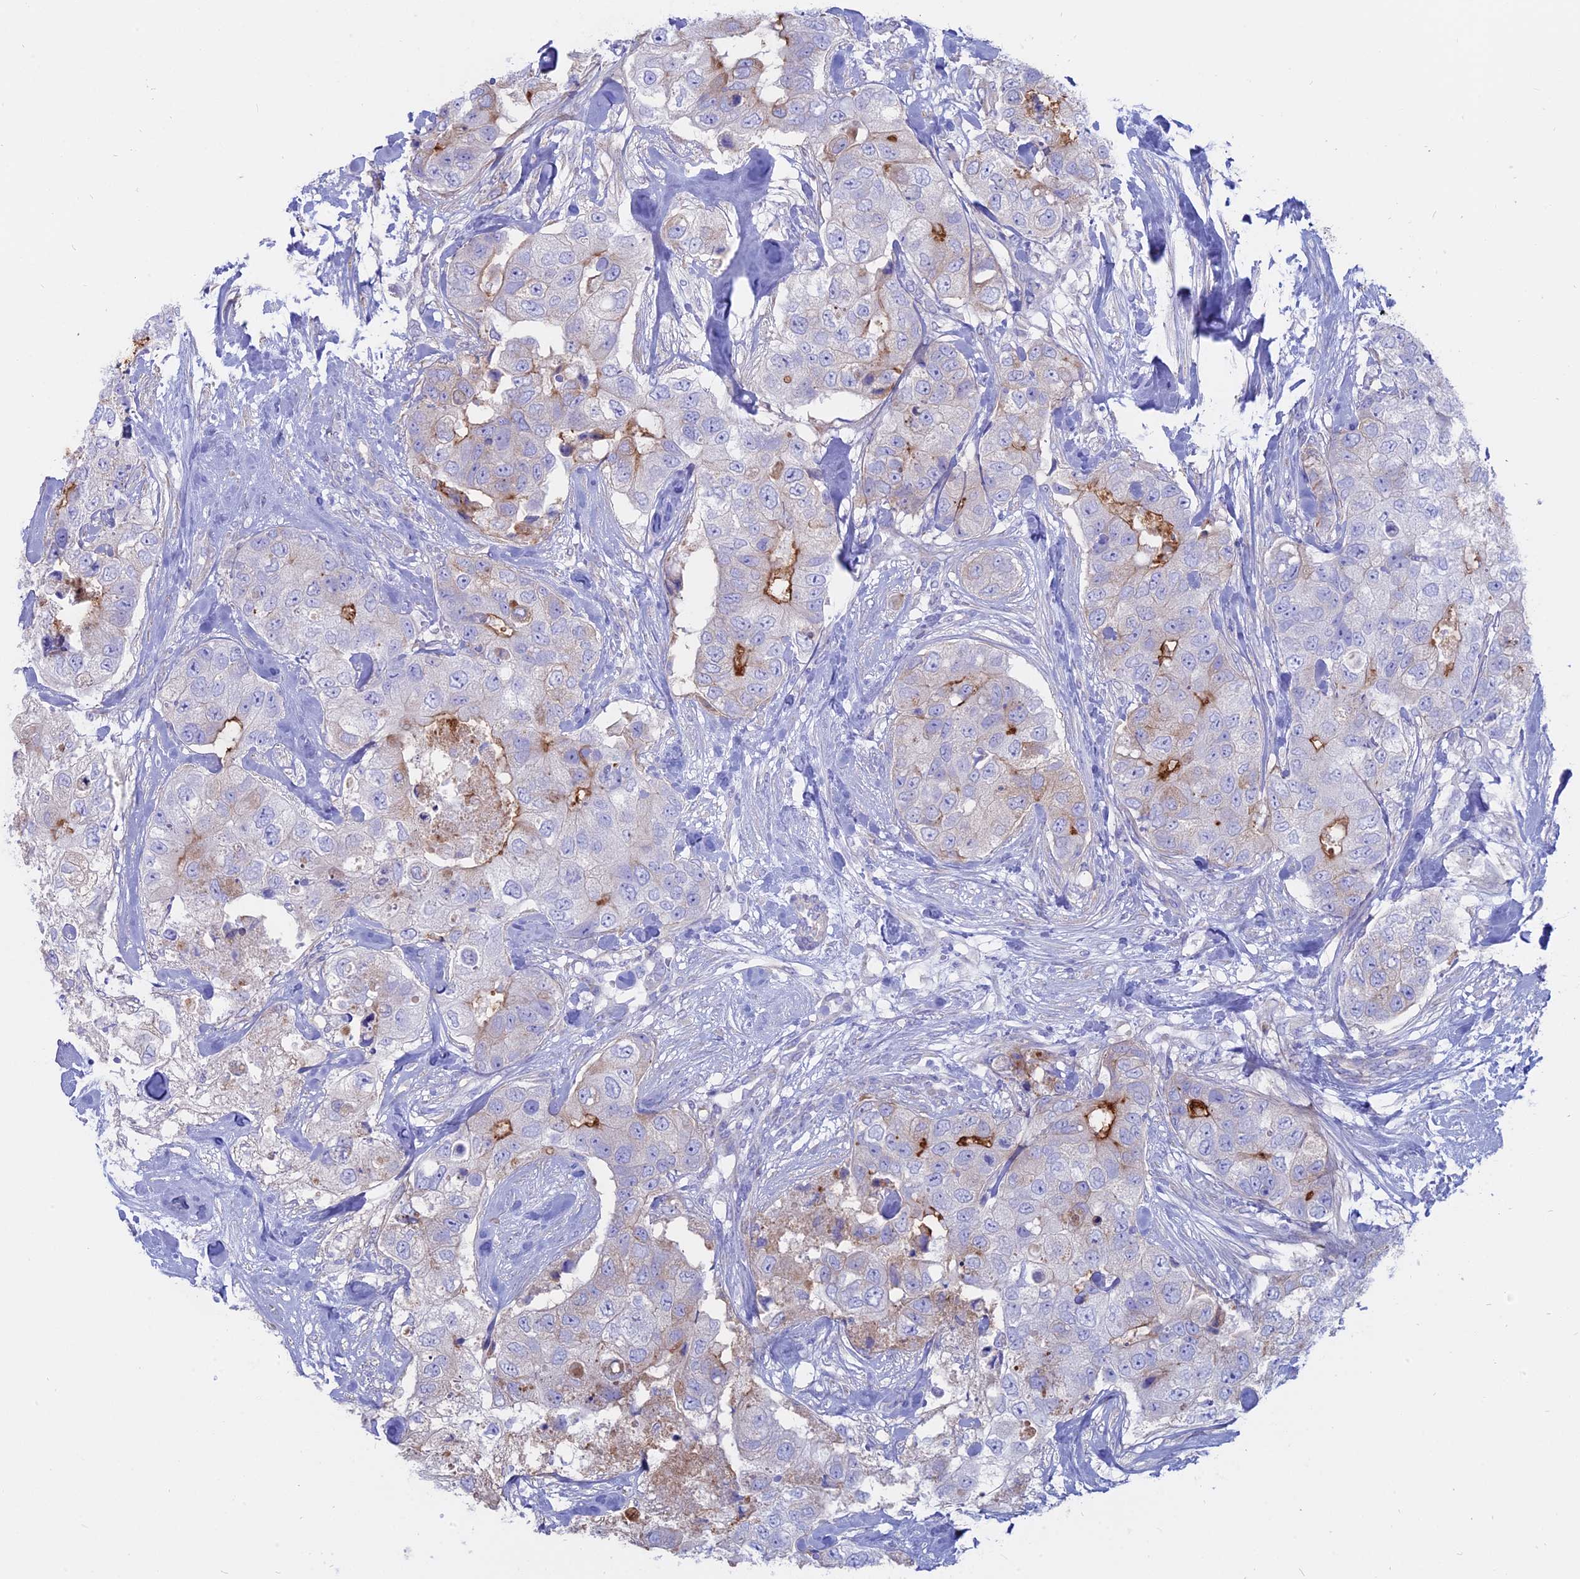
{"staining": {"intensity": "moderate", "quantity": "<25%", "location": "cytoplasmic/membranous"}, "tissue": "breast cancer", "cell_type": "Tumor cells", "image_type": "cancer", "snomed": [{"axis": "morphology", "description": "Duct carcinoma"}, {"axis": "topography", "description": "Breast"}], "caption": "Tumor cells display moderate cytoplasmic/membranous expression in about <25% of cells in breast infiltrating ductal carcinoma.", "gene": "OR2AE1", "patient": {"sex": "female", "age": 62}}